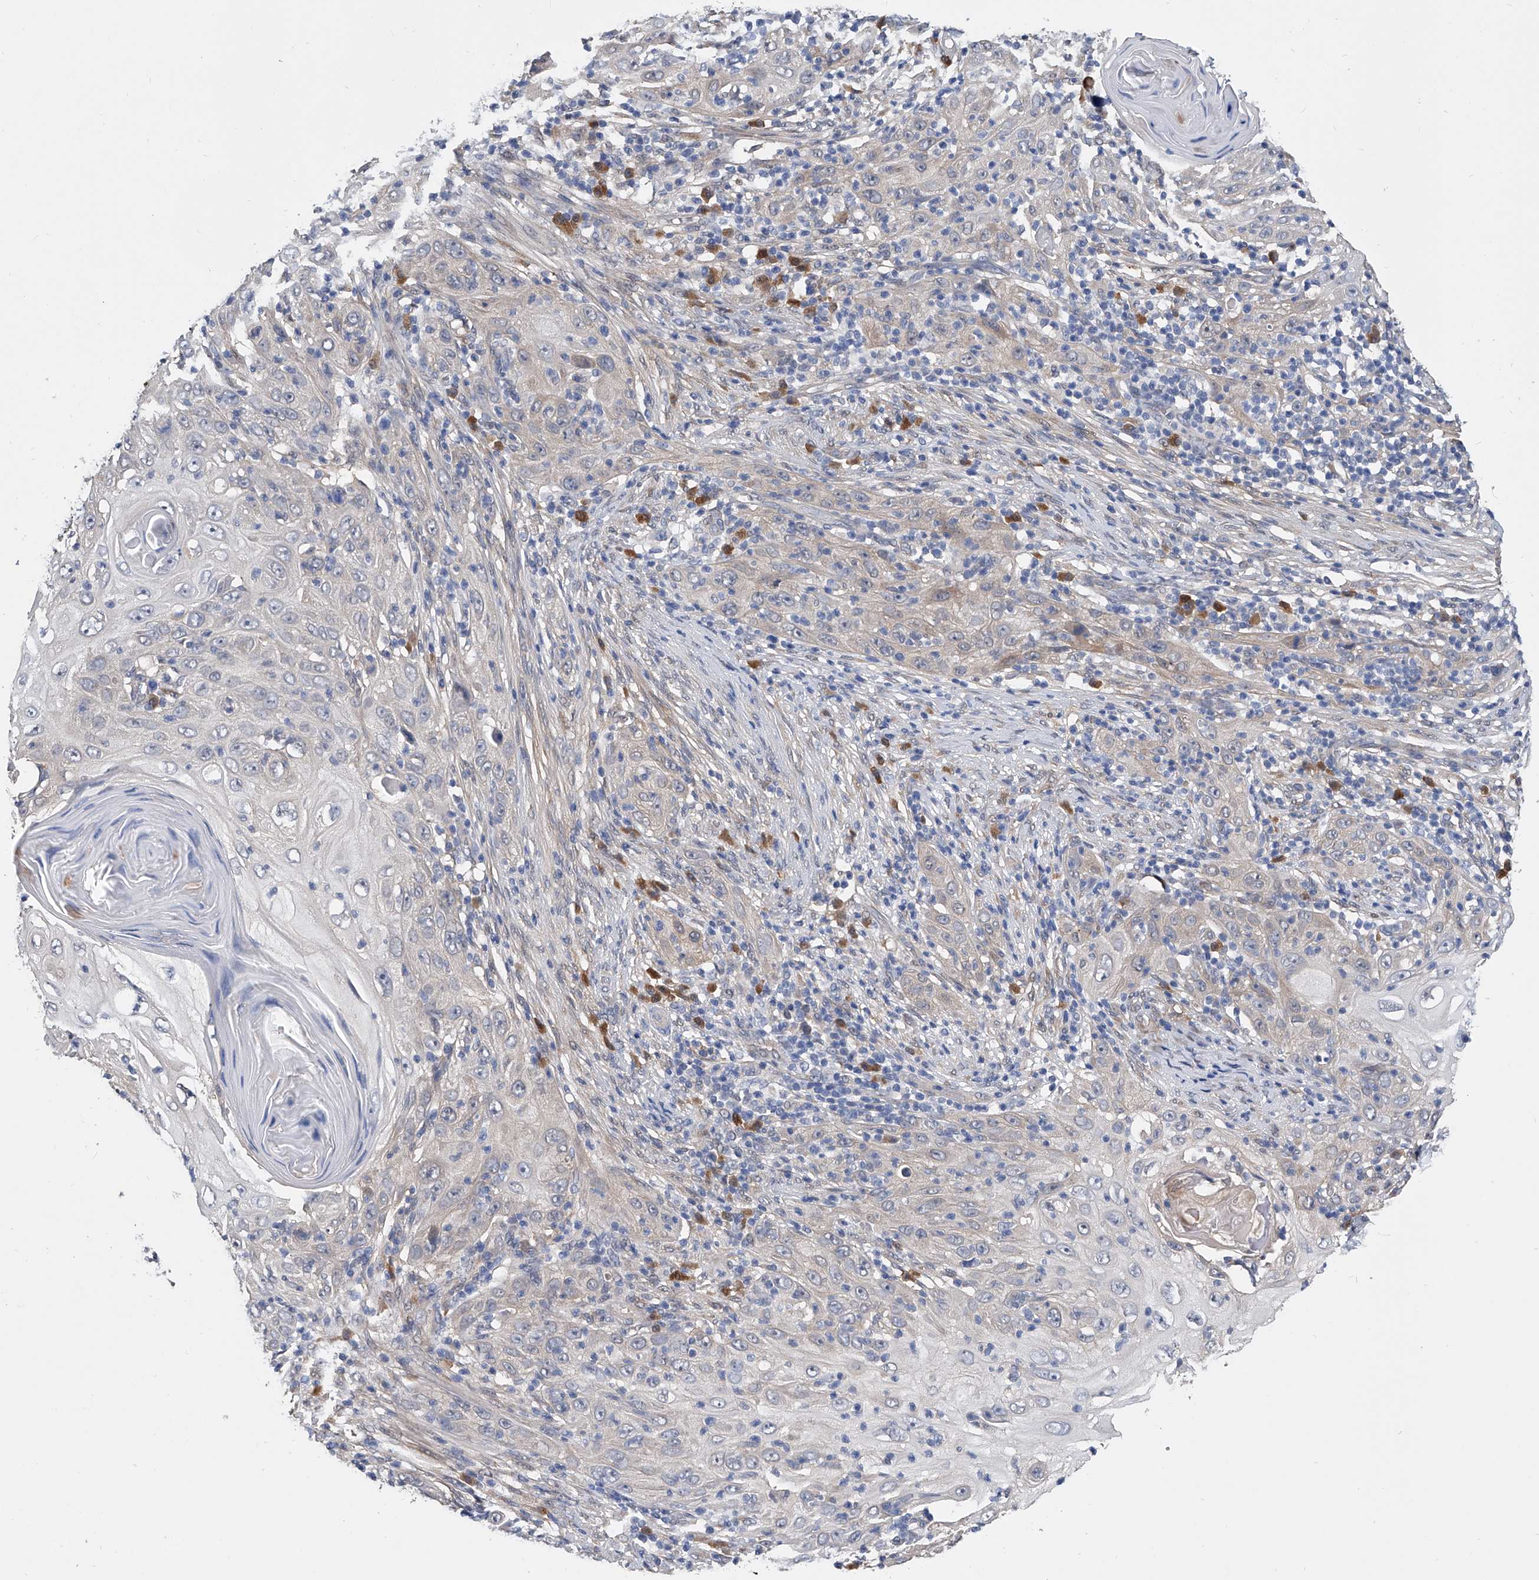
{"staining": {"intensity": "negative", "quantity": "none", "location": "none"}, "tissue": "skin cancer", "cell_type": "Tumor cells", "image_type": "cancer", "snomed": [{"axis": "morphology", "description": "Squamous cell carcinoma, NOS"}, {"axis": "topography", "description": "Skin"}], "caption": "This is a photomicrograph of IHC staining of skin cancer, which shows no staining in tumor cells.", "gene": "PGM3", "patient": {"sex": "female", "age": 88}}